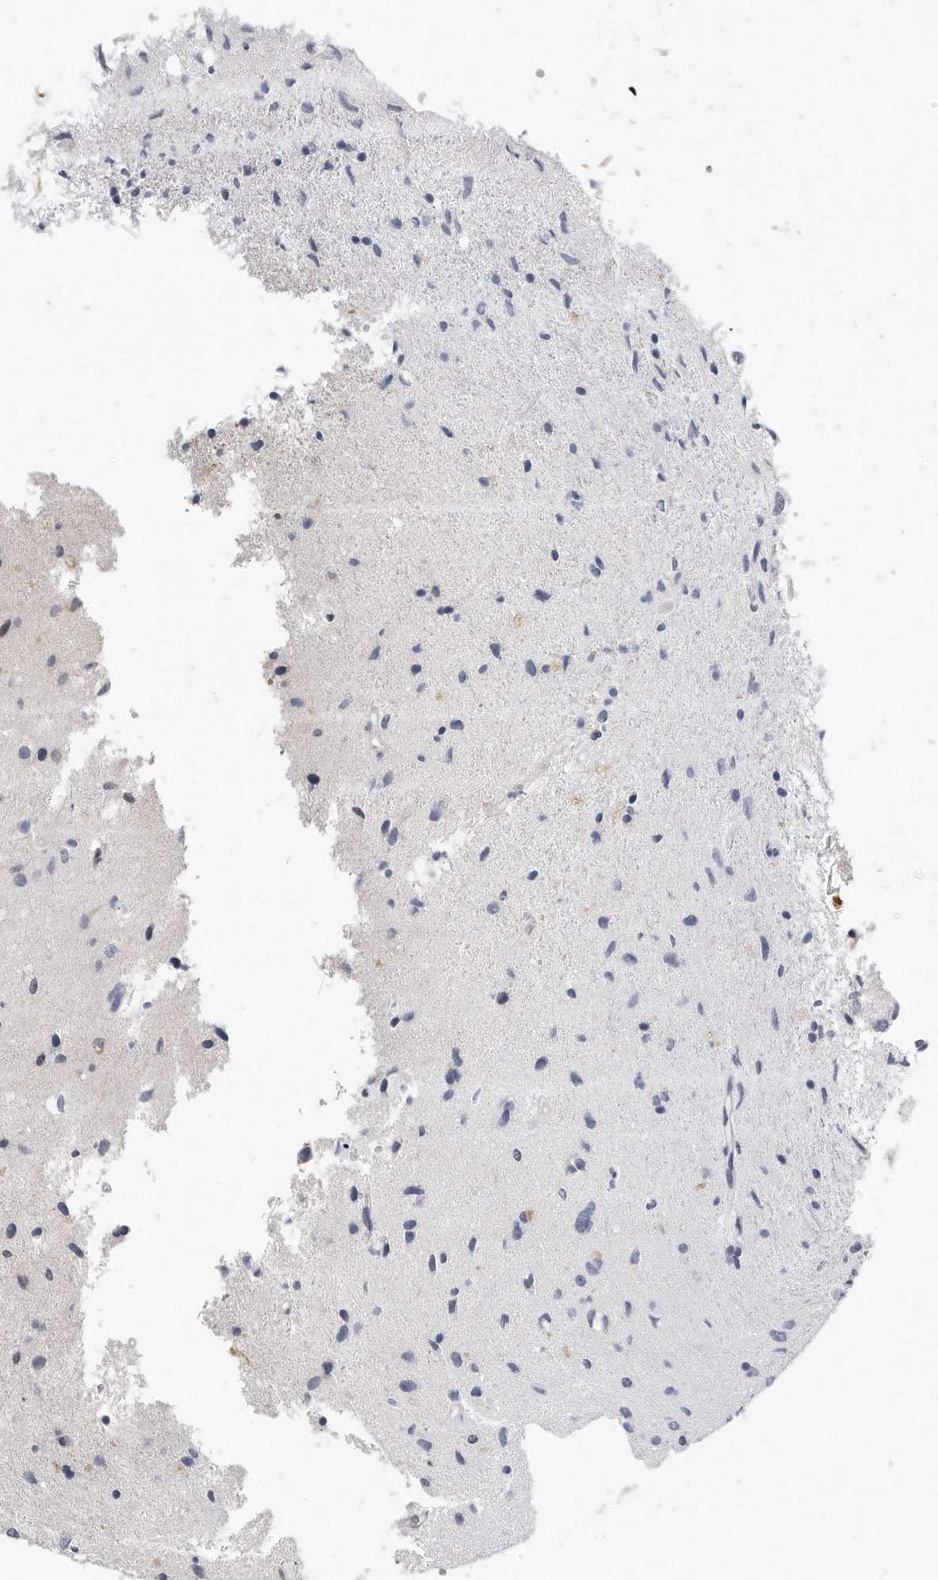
{"staining": {"intensity": "weak", "quantity": "<25%", "location": "nuclear"}, "tissue": "glioma", "cell_type": "Tumor cells", "image_type": "cancer", "snomed": [{"axis": "morphology", "description": "Glioma, malignant, Low grade"}, {"axis": "topography", "description": "Brain"}], "caption": "Immunohistochemical staining of glioma displays no significant expression in tumor cells. Brightfield microscopy of immunohistochemistry stained with DAB (brown) and hematoxylin (blue), captured at high magnification.", "gene": "CTBP2", "patient": {"sex": "male", "age": 77}}